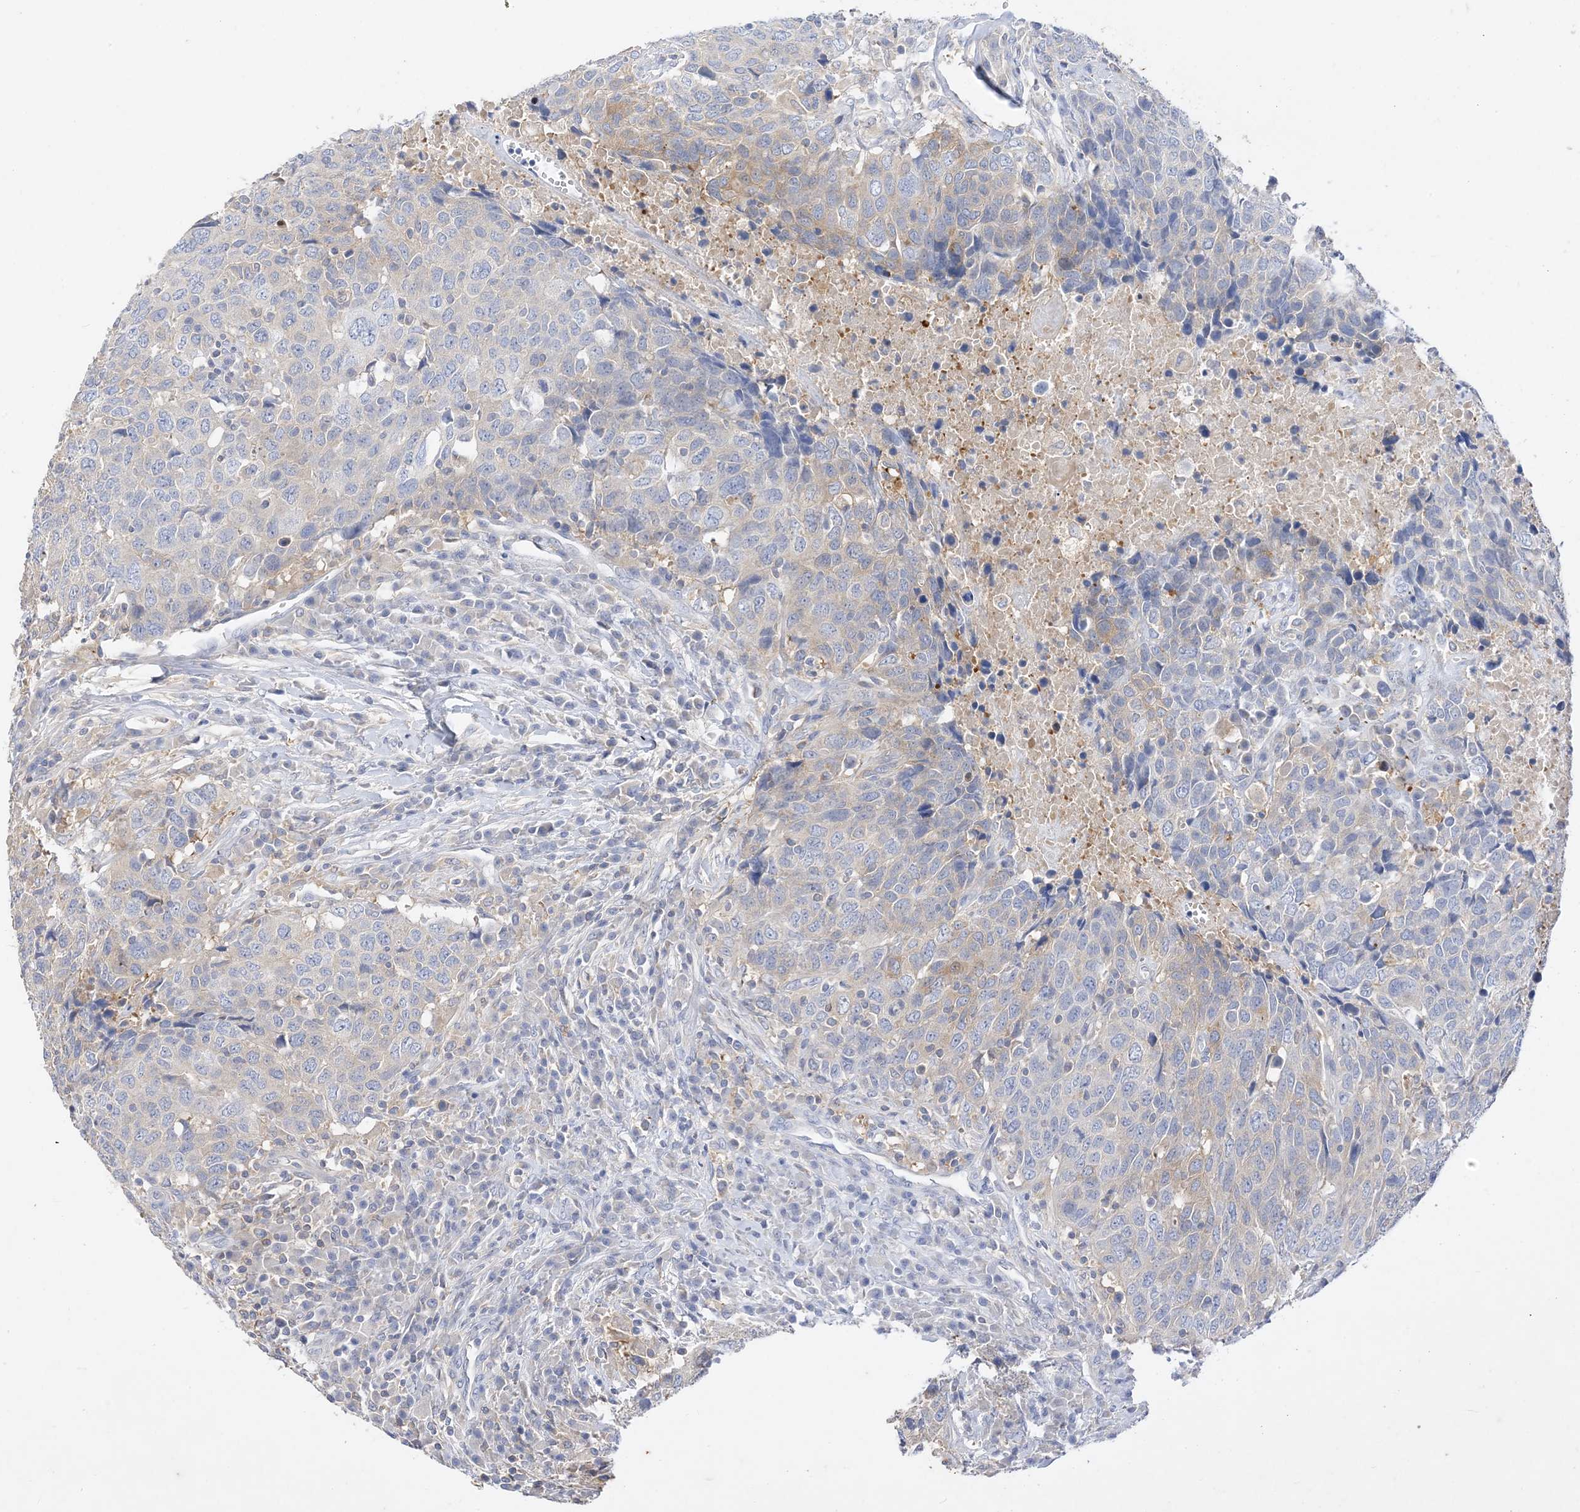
{"staining": {"intensity": "weak", "quantity": "<25%", "location": "cytoplasmic/membranous"}, "tissue": "head and neck cancer", "cell_type": "Tumor cells", "image_type": "cancer", "snomed": [{"axis": "morphology", "description": "Squamous cell carcinoma, NOS"}, {"axis": "topography", "description": "Head-Neck"}], "caption": "Head and neck cancer stained for a protein using immunohistochemistry (IHC) displays no staining tumor cells.", "gene": "ARV1", "patient": {"sex": "male", "age": 66}}